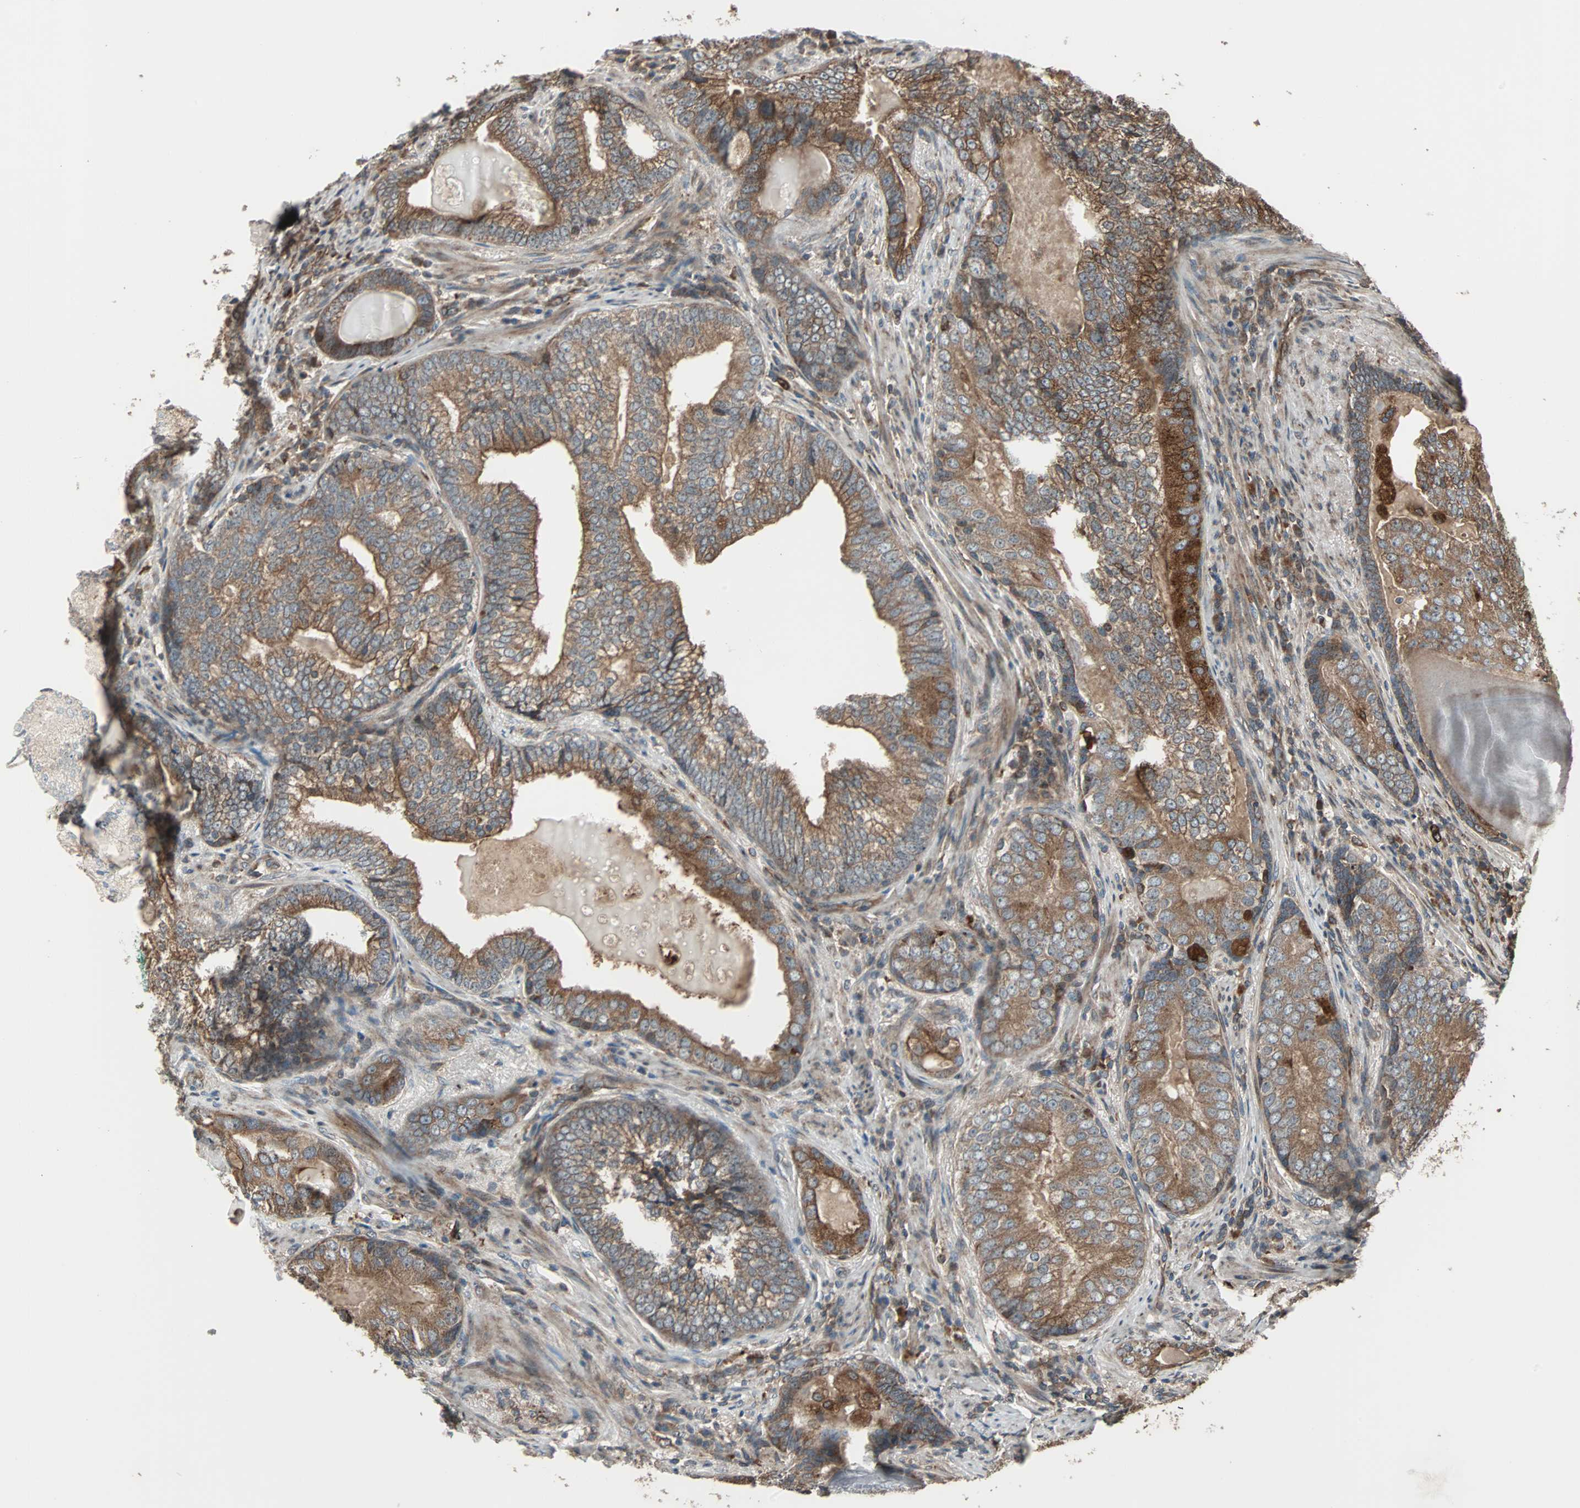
{"staining": {"intensity": "moderate", "quantity": ">75%", "location": "cytoplasmic/membranous"}, "tissue": "prostate cancer", "cell_type": "Tumor cells", "image_type": "cancer", "snomed": [{"axis": "morphology", "description": "Adenocarcinoma, High grade"}, {"axis": "topography", "description": "Prostate"}], "caption": "Human prostate high-grade adenocarcinoma stained with a protein marker exhibits moderate staining in tumor cells.", "gene": "RAB7A", "patient": {"sex": "male", "age": 66}}